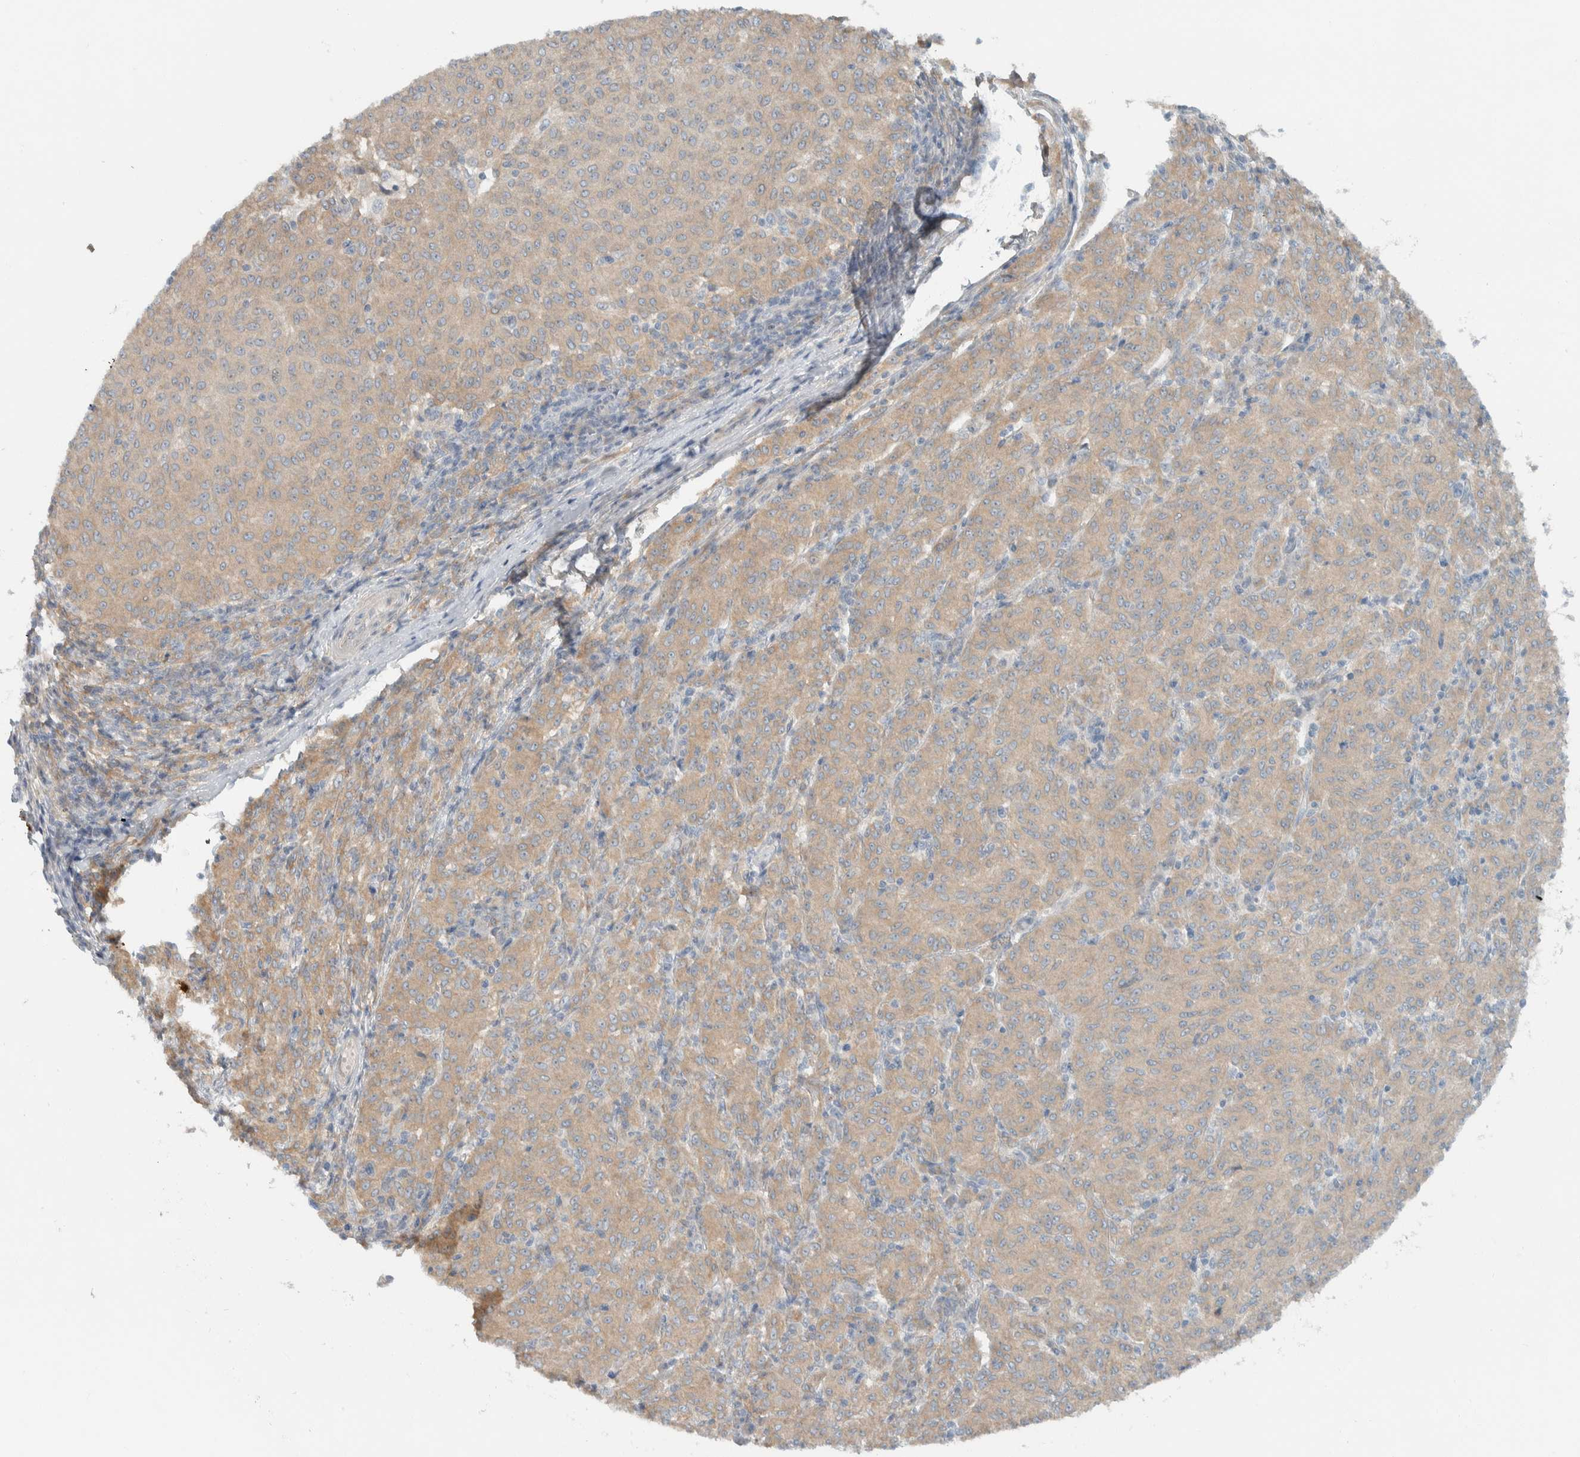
{"staining": {"intensity": "weak", "quantity": ">75%", "location": "cytoplasmic/membranous"}, "tissue": "melanoma", "cell_type": "Tumor cells", "image_type": "cancer", "snomed": [{"axis": "morphology", "description": "Malignant melanoma, NOS"}, {"axis": "topography", "description": "Skin"}], "caption": "High-magnification brightfield microscopy of malignant melanoma stained with DAB (3,3'-diaminobenzidine) (brown) and counterstained with hematoxylin (blue). tumor cells exhibit weak cytoplasmic/membranous expression is seen in about>75% of cells.", "gene": "HGS", "patient": {"sex": "female", "age": 72}}